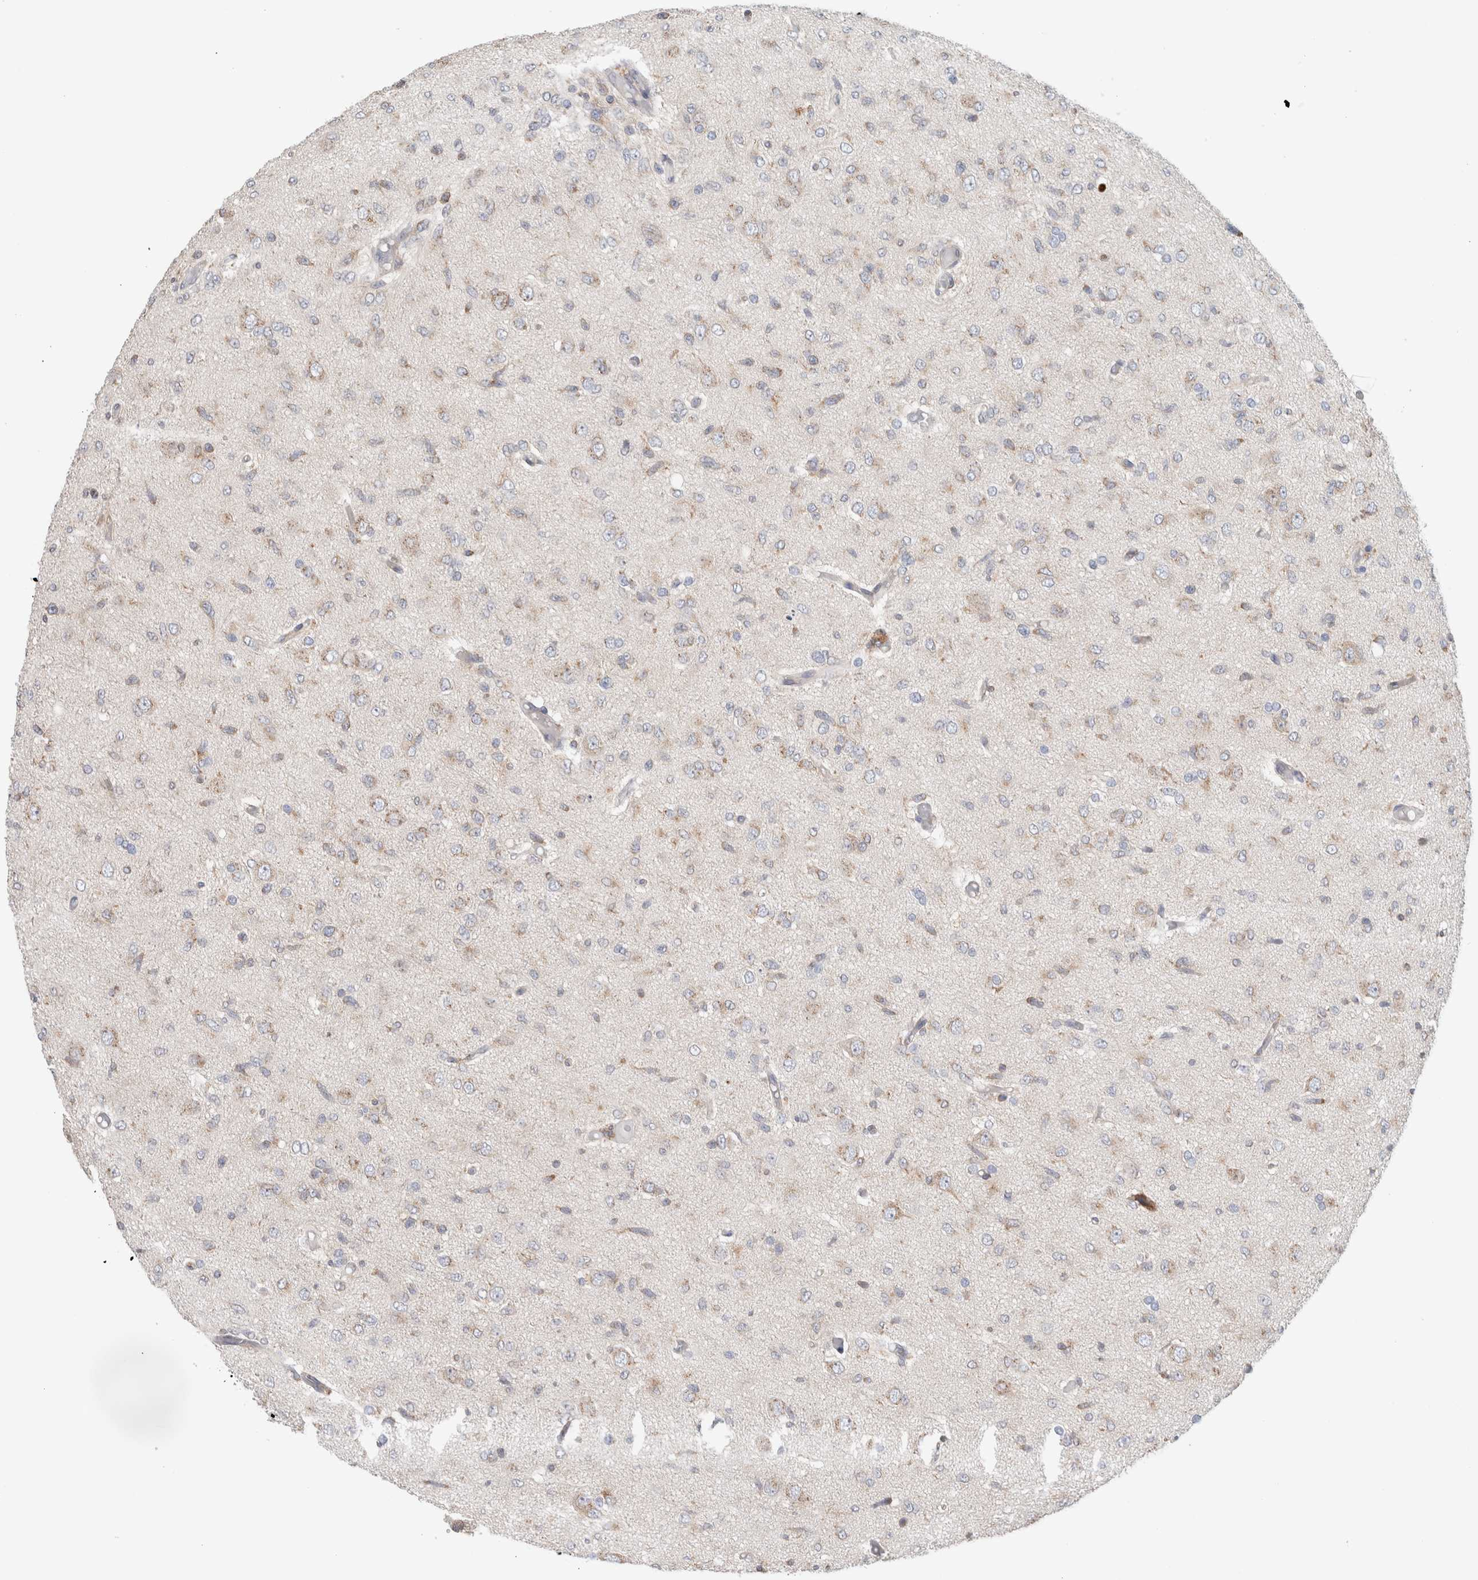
{"staining": {"intensity": "negative", "quantity": "none", "location": "none"}, "tissue": "glioma", "cell_type": "Tumor cells", "image_type": "cancer", "snomed": [{"axis": "morphology", "description": "Glioma, malignant, High grade"}, {"axis": "topography", "description": "Brain"}], "caption": "Protein analysis of malignant glioma (high-grade) shows no significant expression in tumor cells.", "gene": "P4HA1", "patient": {"sex": "female", "age": 59}}